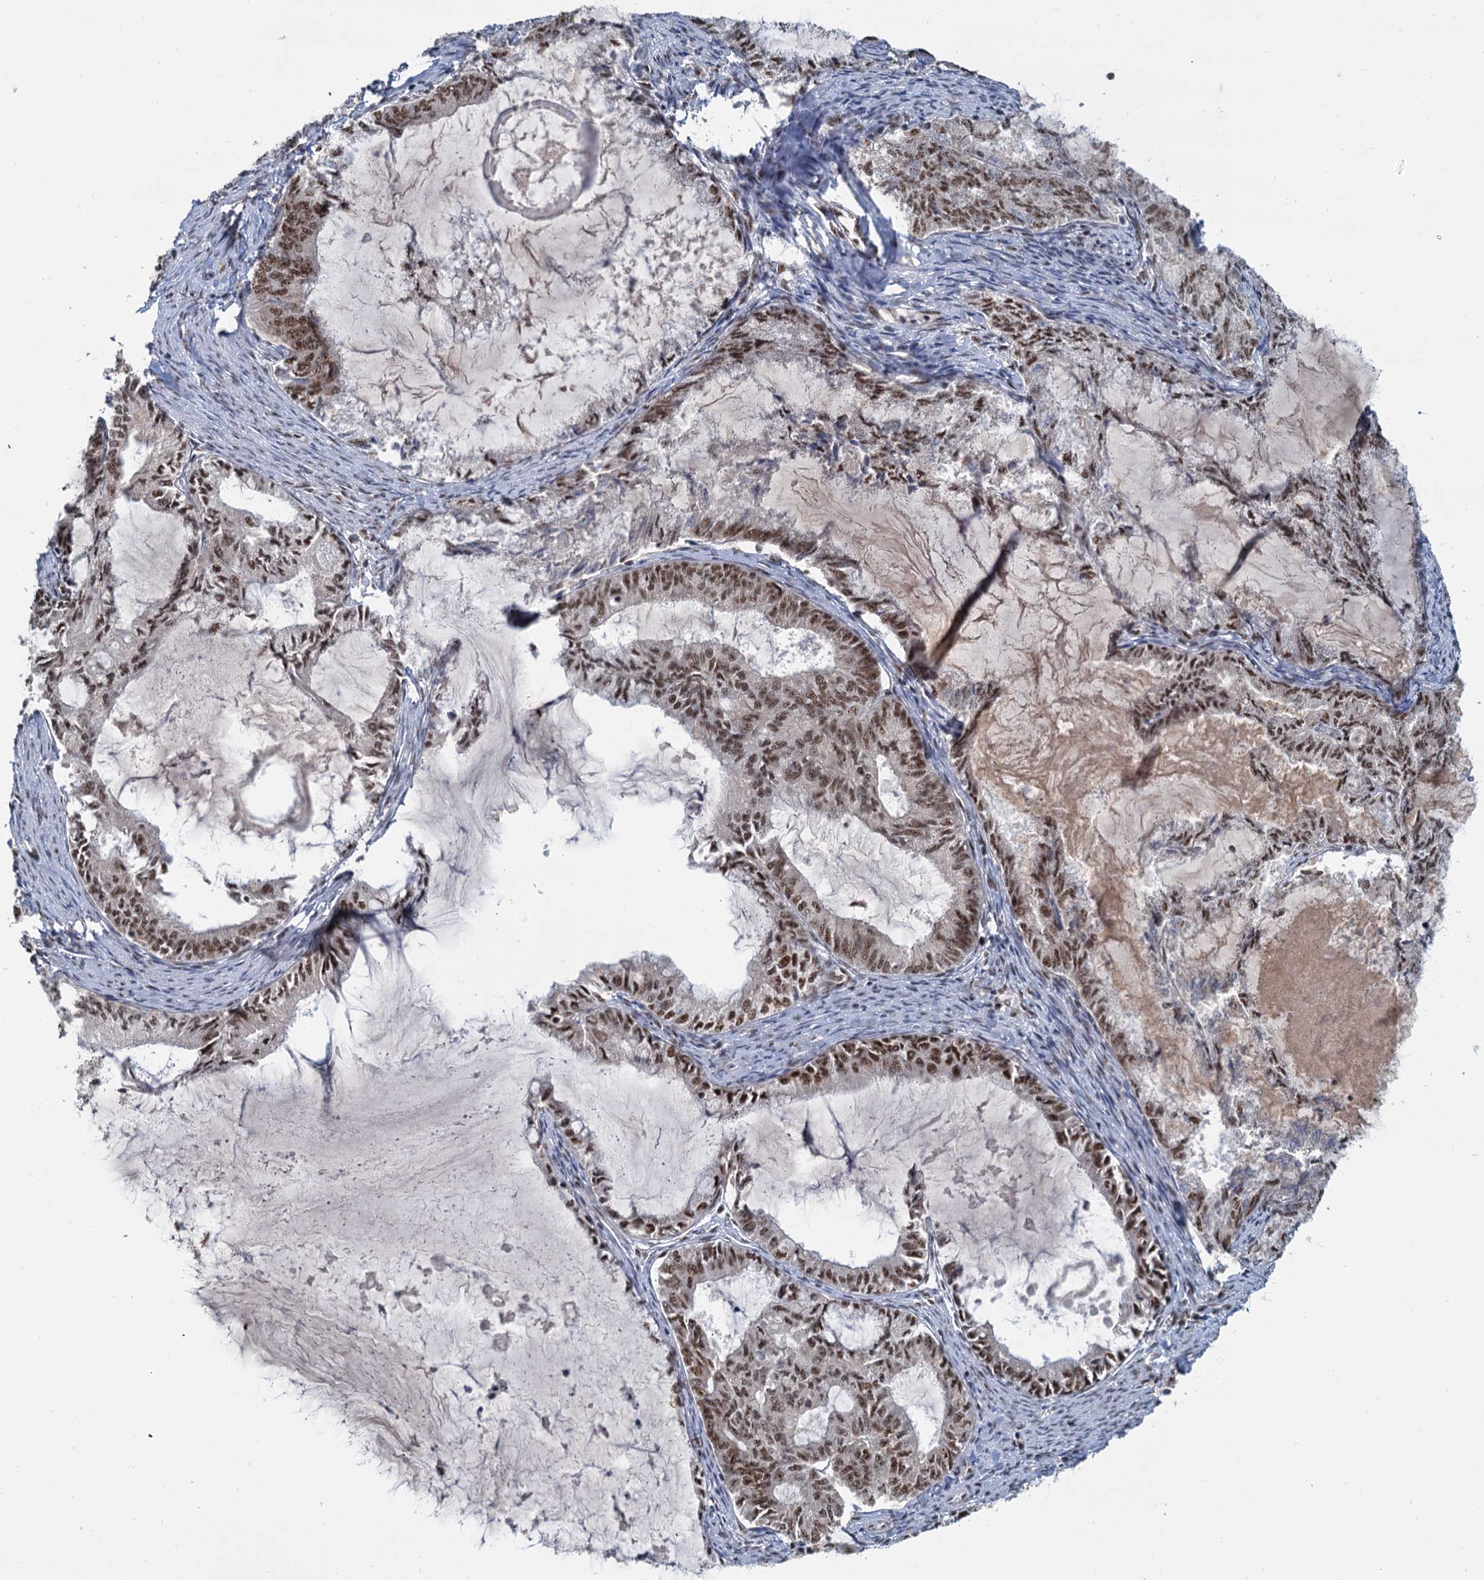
{"staining": {"intensity": "moderate", "quantity": ">75%", "location": "nuclear"}, "tissue": "endometrial cancer", "cell_type": "Tumor cells", "image_type": "cancer", "snomed": [{"axis": "morphology", "description": "Adenocarcinoma, NOS"}, {"axis": "topography", "description": "Endometrium"}], "caption": "This photomicrograph demonstrates endometrial cancer (adenocarcinoma) stained with IHC to label a protein in brown. The nuclear of tumor cells show moderate positivity for the protein. Nuclei are counter-stained blue.", "gene": "WBP4", "patient": {"sex": "female", "age": 86}}